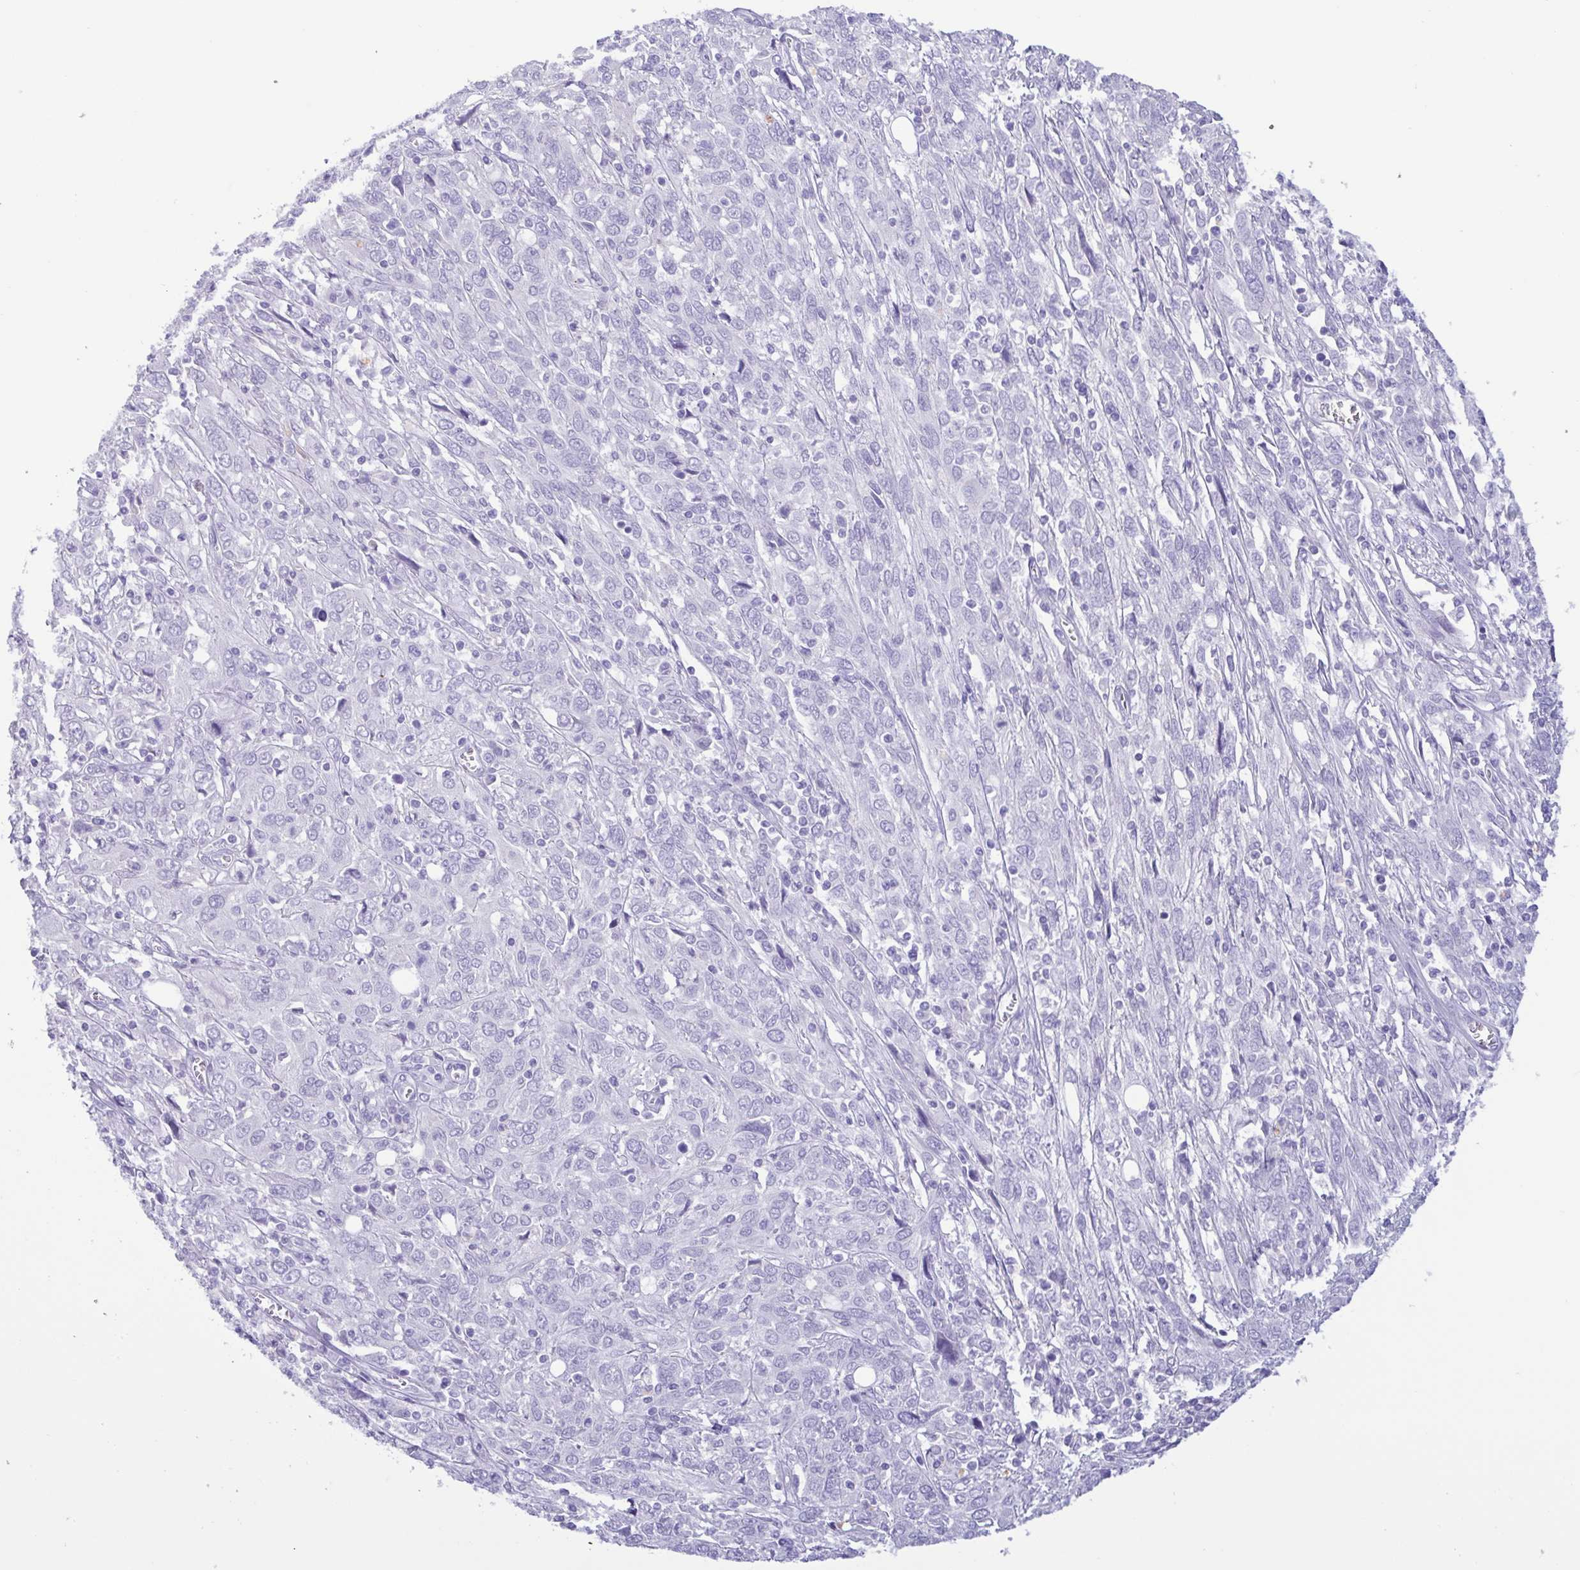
{"staining": {"intensity": "negative", "quantity": "none", "location": "none"}, "tissue": "cervical cancer", "cell_type": "Tumor cells", "image_type": "cancer", "snomed": [{"axis": "morphology", "description": "Squamous cell carcinoma, NOS"}, {"axis": "topography", "description": "Cervix"}], "caption": "The micrograph shows no staining of tumor cells in cervical cancer (squamous cell carcinoma).", "gene": "LTF", "patient": {"sex": "female", "age": 46}}